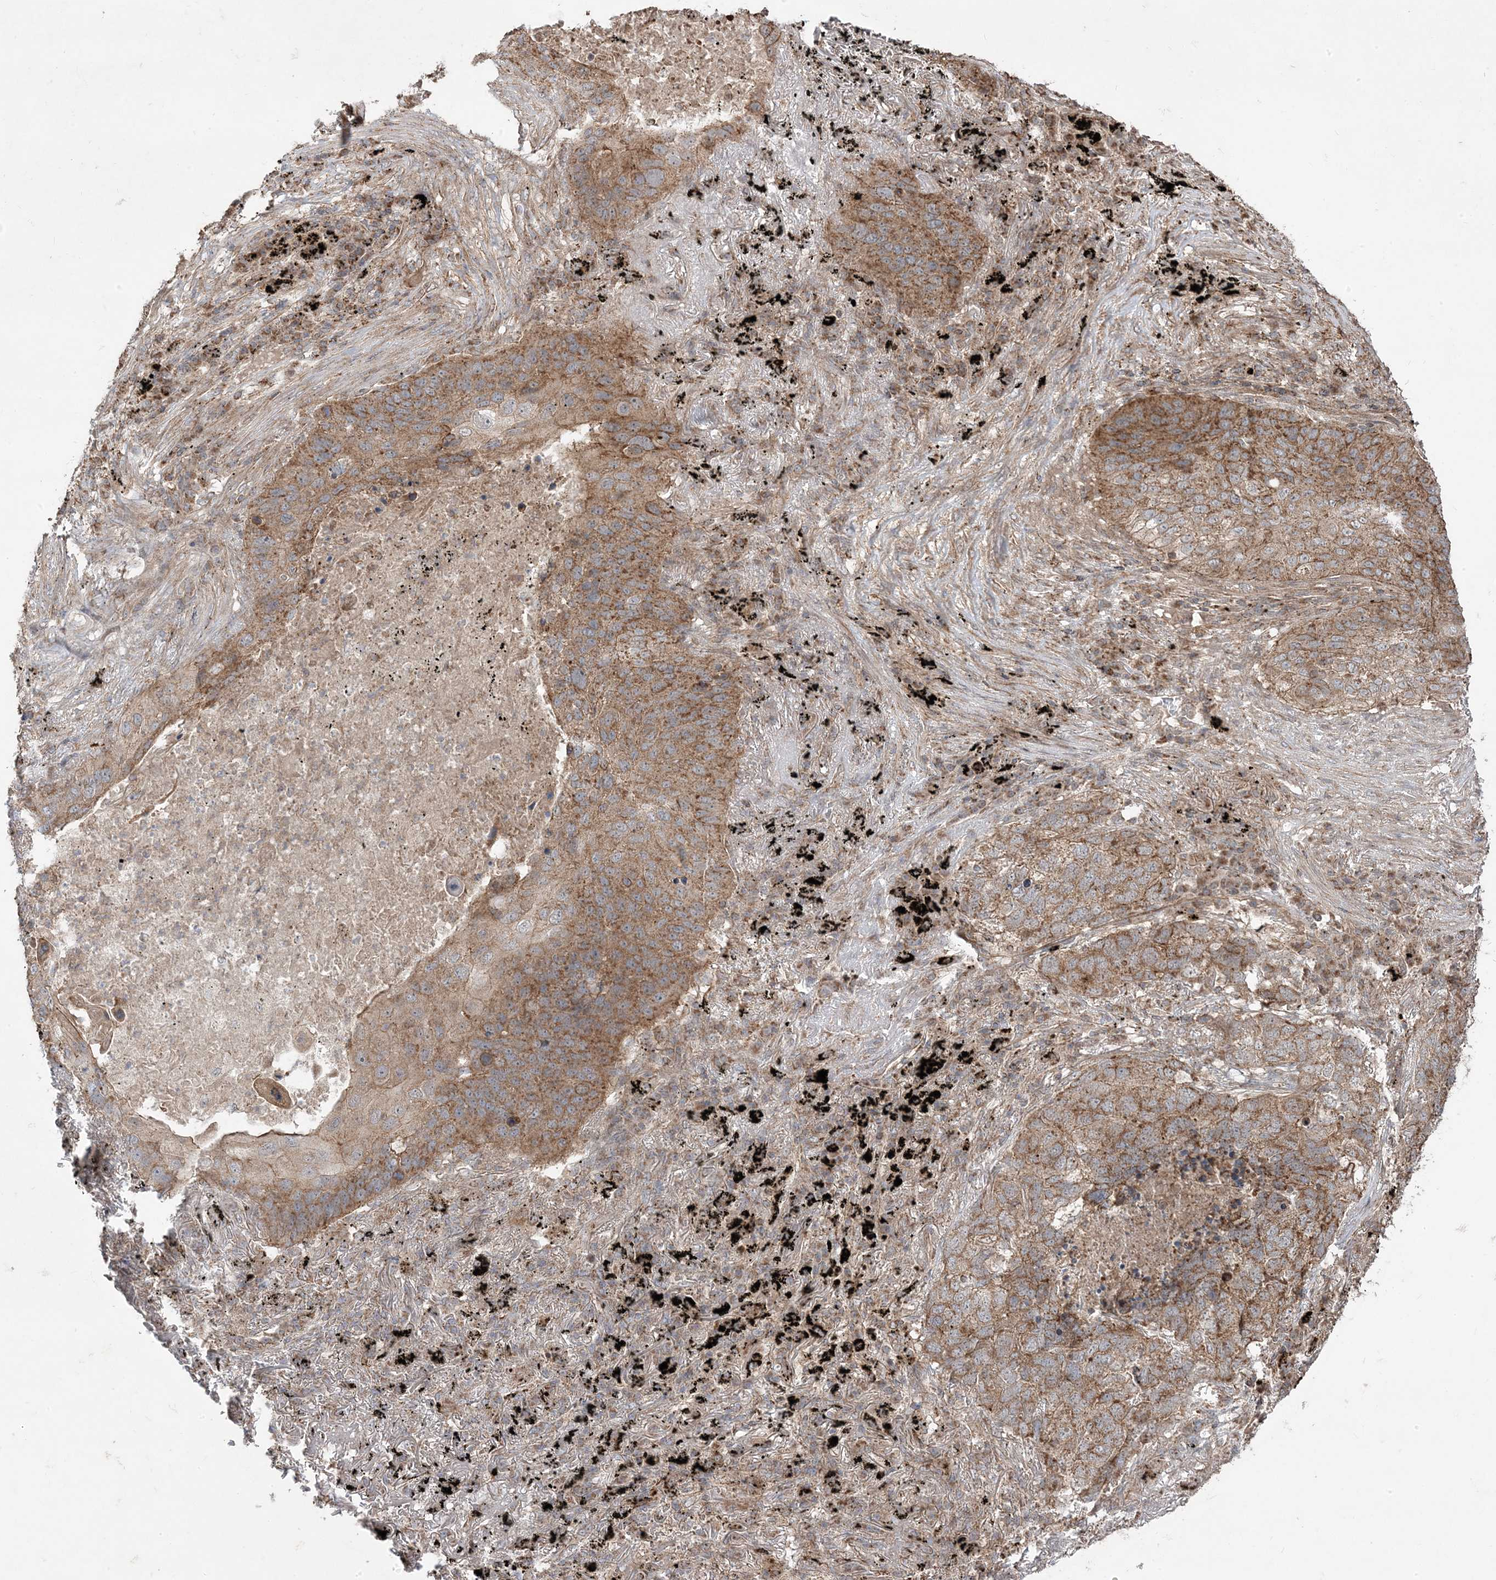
{"staining": {"intensity": "moderate", "quantity": ">75%", "location": "cytoplasmic/membranous"}, "tissue": "lung cancer", "cell_type": "Tumor cells", "image_type": "cancer", "snomed": [{"axis": "morphology", "description": "Squamous cell carcinoma, NOS"}, {"axis": "topography", "description": "Lung"}], "caption": "Lung squamous cell carcinoma tissue shows moderate cytoplasmic/membranous positivity in approximately >75% of tumor cells", "gene": "CLUAP1", "patient": {"sex": "female", "age": 63}}